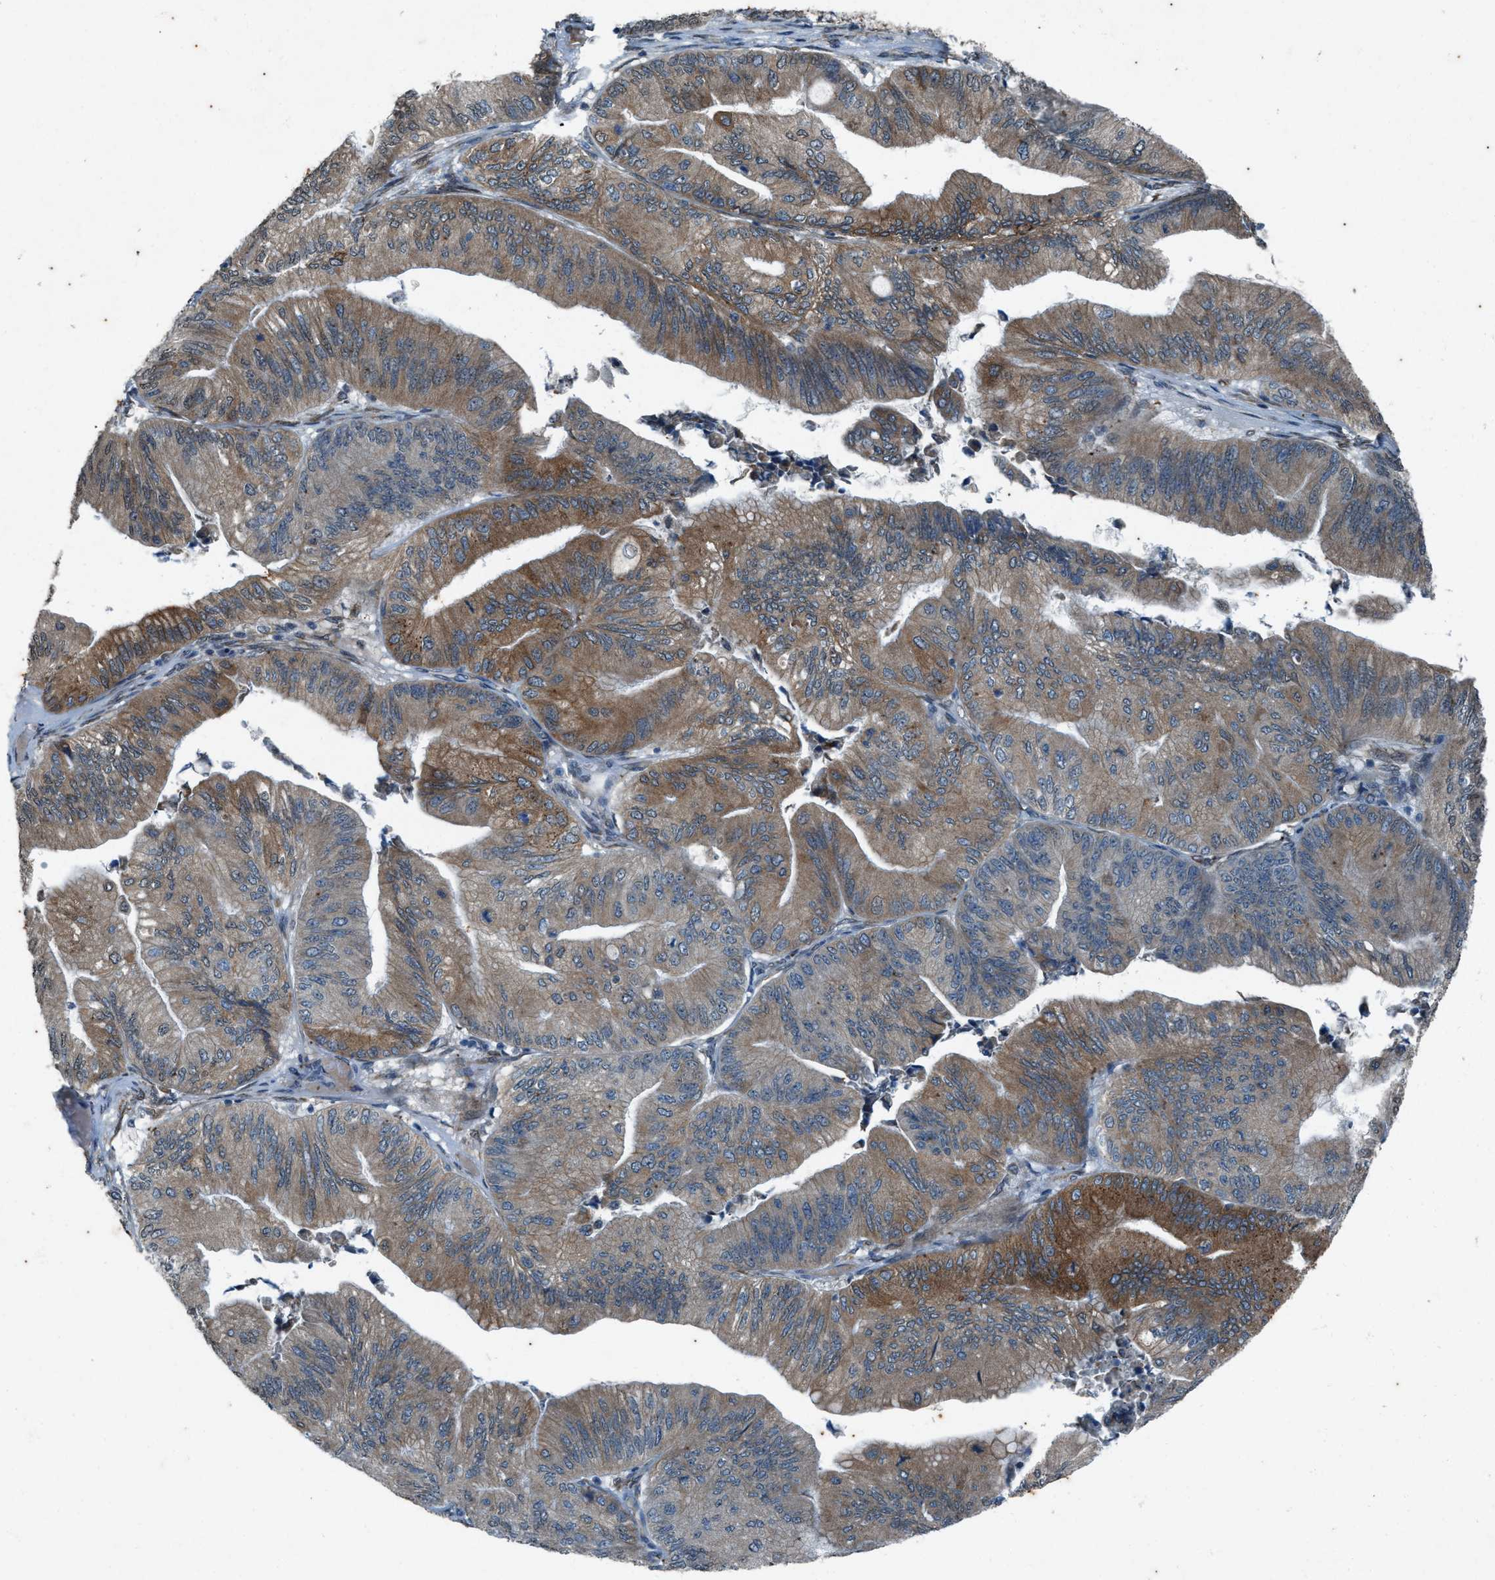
{"staining": {"intensity": "moderate", "quantity": ">75%", "location": "cytoplasmic/membranous"}, "tissue": "ovarian cancer", "cell_type": "Tumor cells", "image_type": "cancer", "snomed": [{"axis": "morphology", "description": "Cystadenocarcinoma, mucinous, NOS"}, {"axis": "topography", "description": "Ovary"}], "caption": "Immunohistochemical staining of human mucinous cystadenocarcinoma (ovarian) displays medium levels of moderate cytoplasmic/membranous protein staining in approximately >75% of tumor cells.", "gene": "CHPF2", "patient": {"sex": "female", "age": 61}}